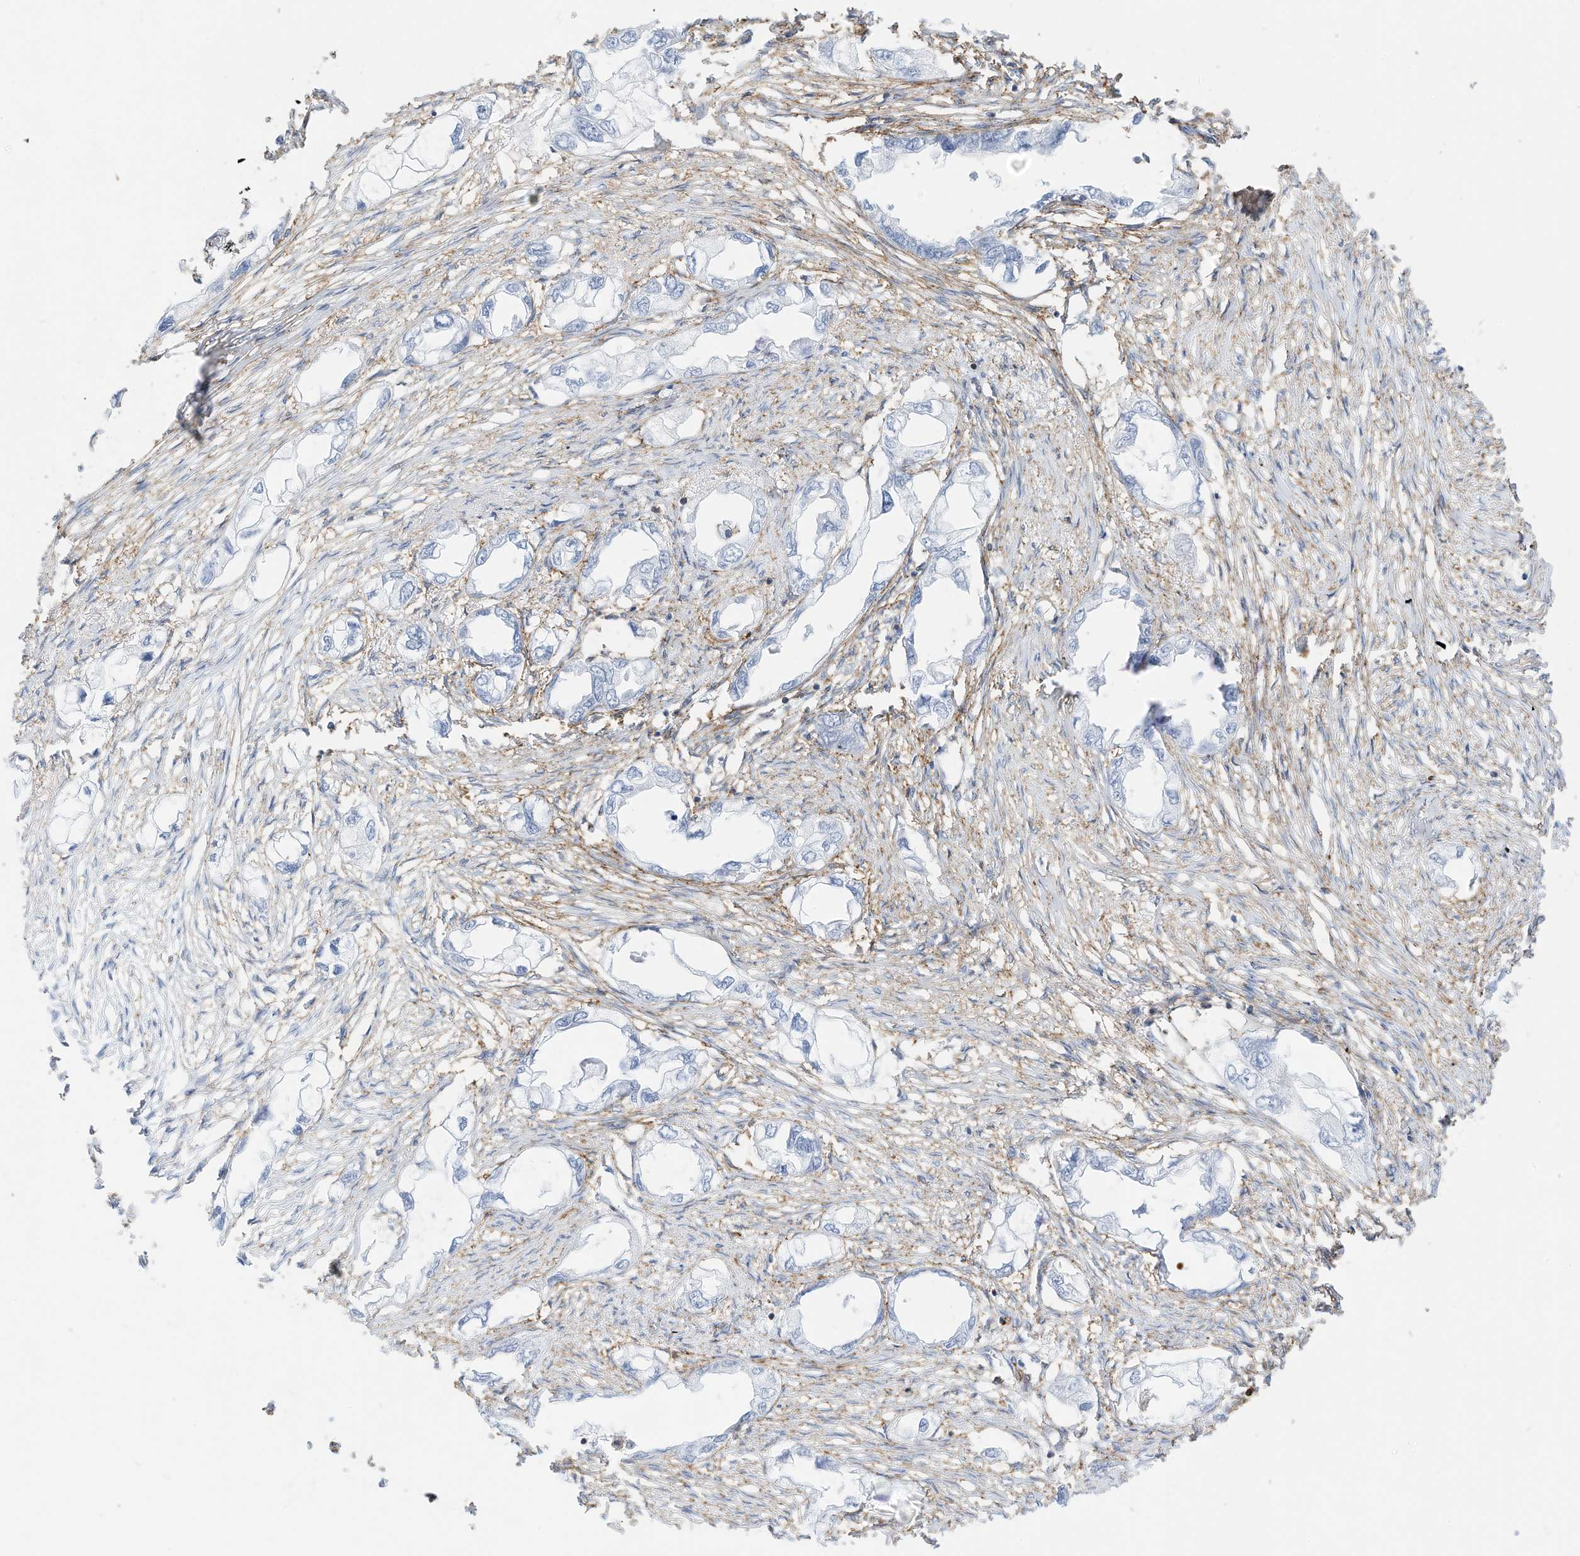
{"staining": {"intensity": "negative", "quantity": "none", "location": "none"}, "tissue": "endometrial cancer", "cell_type": "Tumor cells", "image_type": "cancer", "snomed": [{"axis": "morphology", "description": "Adenocarcinoma, NOS"}, {"axis": "morphology", "description": "Adenocarcinoma, metastatic, NOS"}, {"axis": "topography", "description": "Adipose tissue"}, {"axis": "topography", "description": "Endometrium"}], "caption": "Human endometrial adenocarcinoma stained for a protein using IHC exhibits no staining in tumor cells.", "gene": "TXNDC9", "patient": {"sex": "female", "age": 67}}